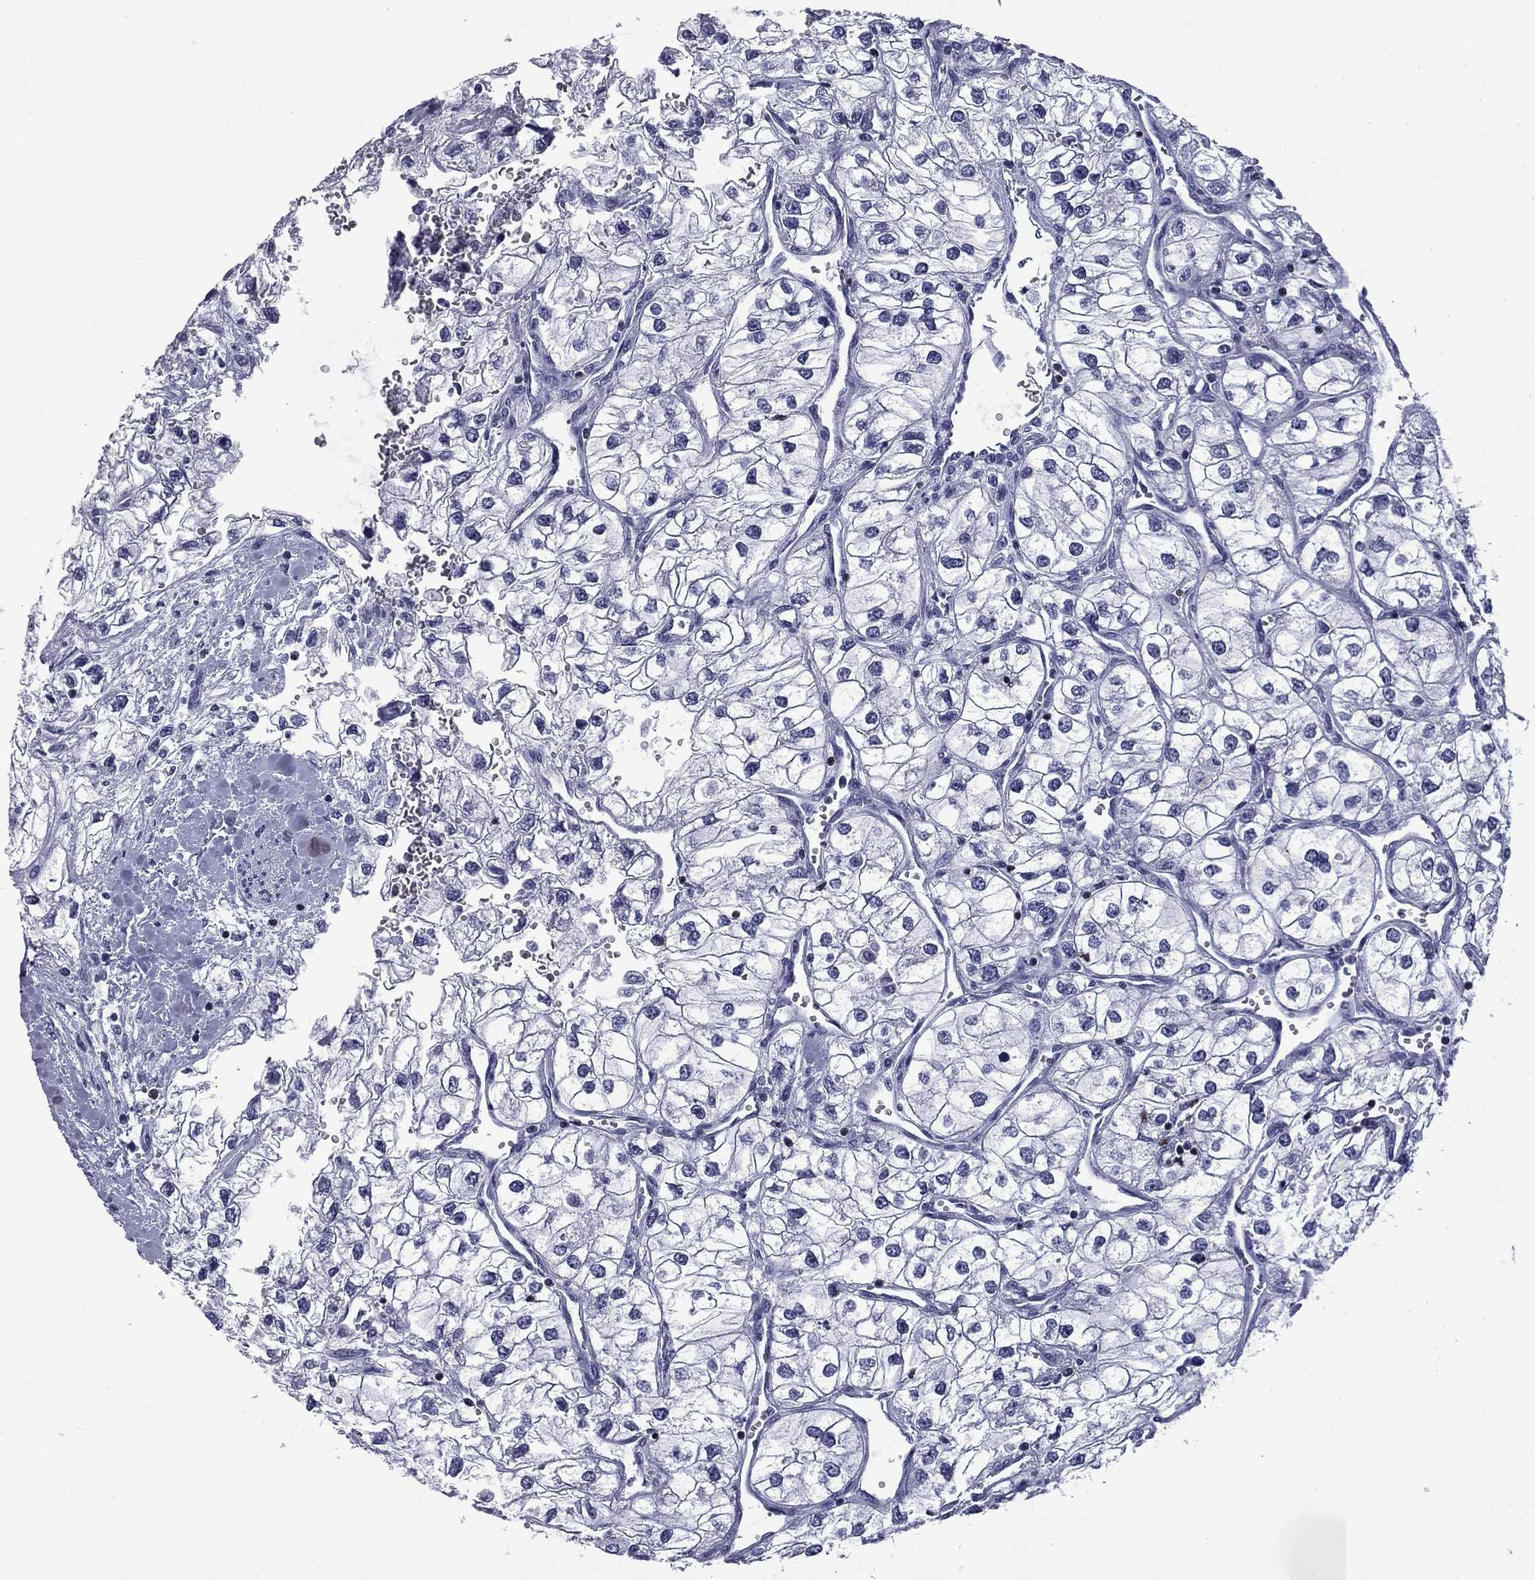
{"staining": {"intensity": "negative", "quantity": "none", "location": "none"}, "tissue": "renal cancer", "cell_type": "Tumor cells", "image_type": "cancer", "snomed": [{"axis": "morphology", "description": "Adenocarcinoma, NOS"}, {"axis": "topography", "description": "Kidney"}], "caption": "Tumor cells show no significant protein staining in renal cancer.", "gene": "IKZF3", "patient": {"sex": "male", "age": 59}}